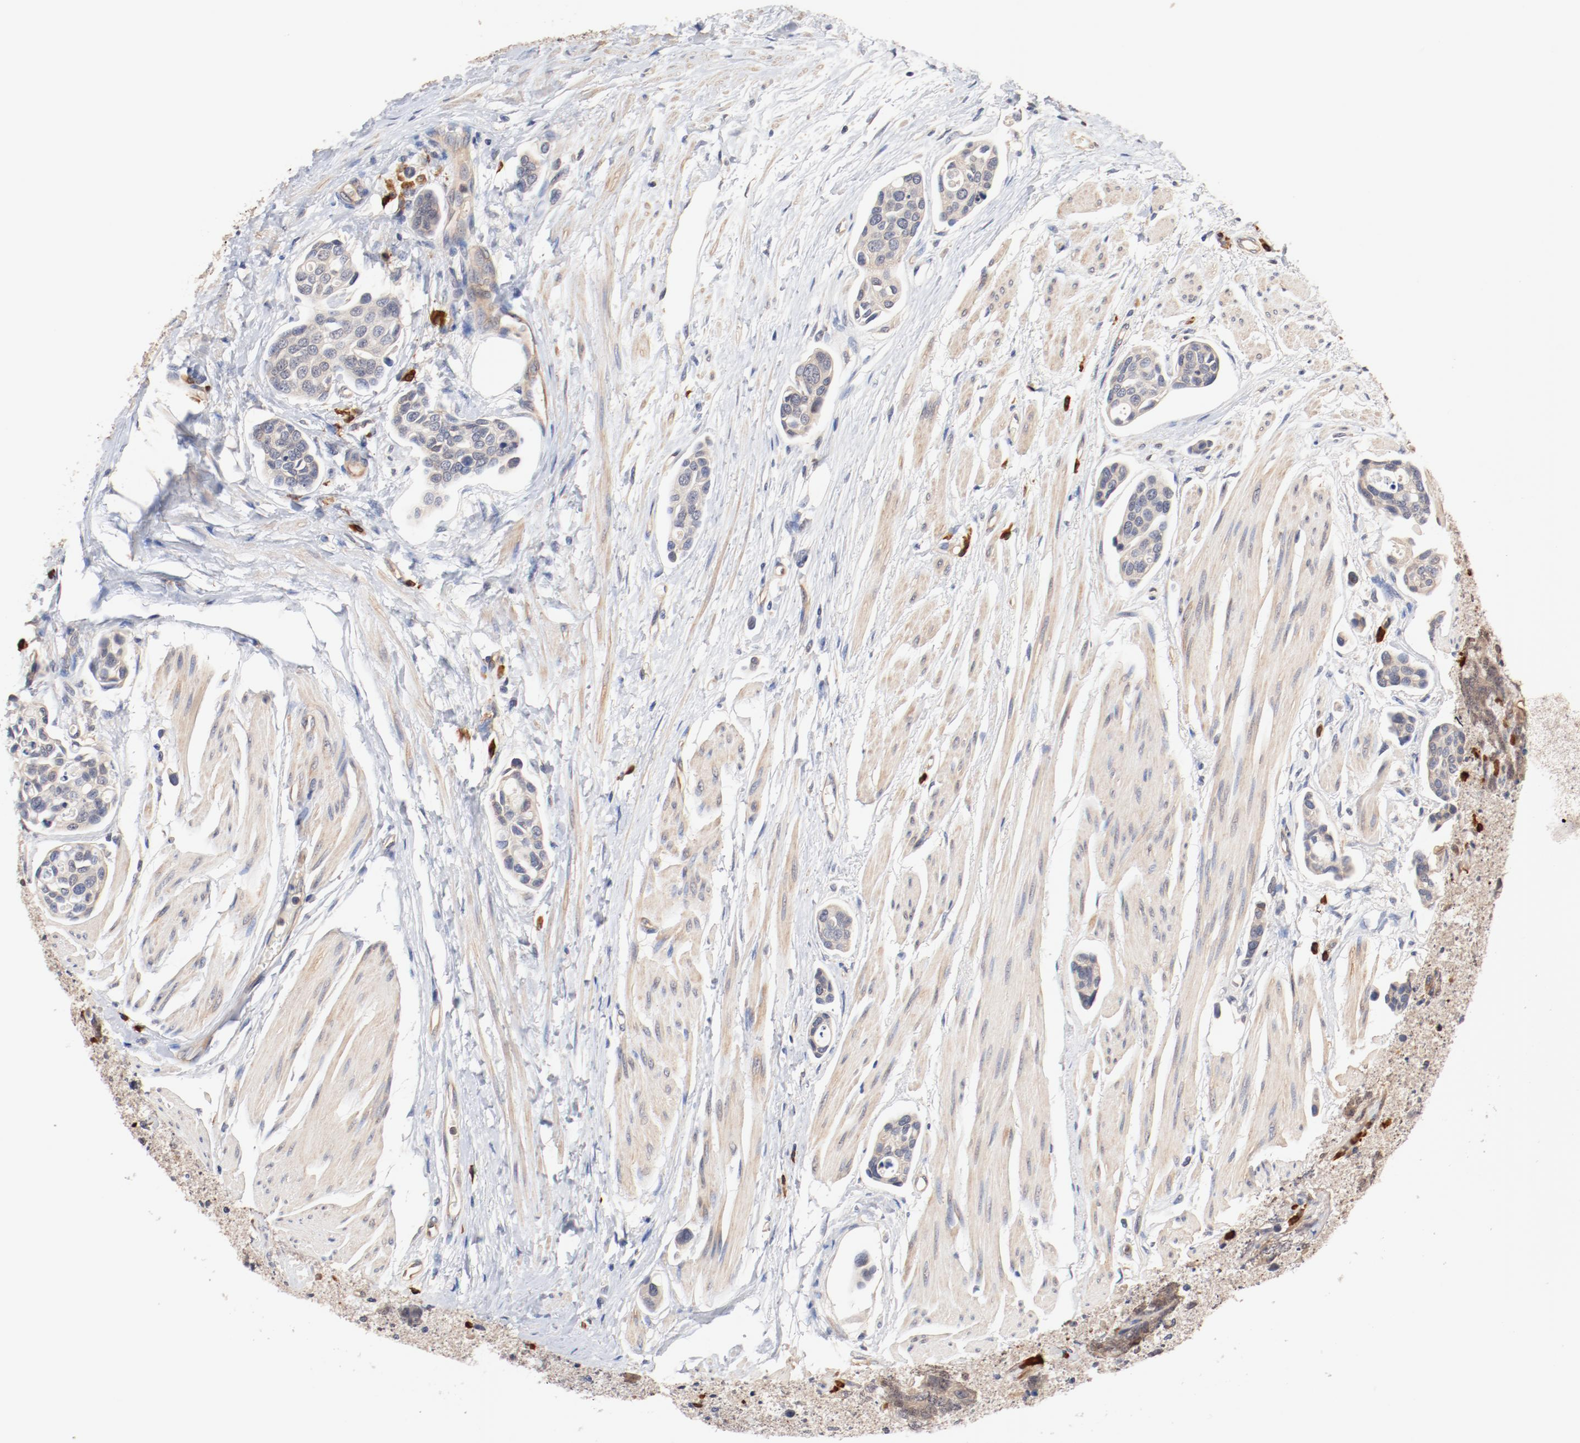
{"staining": {"intensity": "weak", "quantity": ">75%", "location": "cytoplasmic/membranous"}, "tissue": "urothelial cancer", "cell_type": "Tumor cells", "image_type": "cancer", "snomed": [{"axis": "morphology", "description": "Urothelial carcinoma, High grade"}, {"axis": "topography", "description": "Urinary bladder"}], "caption": "Urothelial carcinoma (high-grade) was stained to show a protein in brown. There is low levels of weak cytoplasmic/membranous expression in about >75% of tumor cells.", "gene": "UBE2J1", "patient": {"sex": "male", "age": 78}}